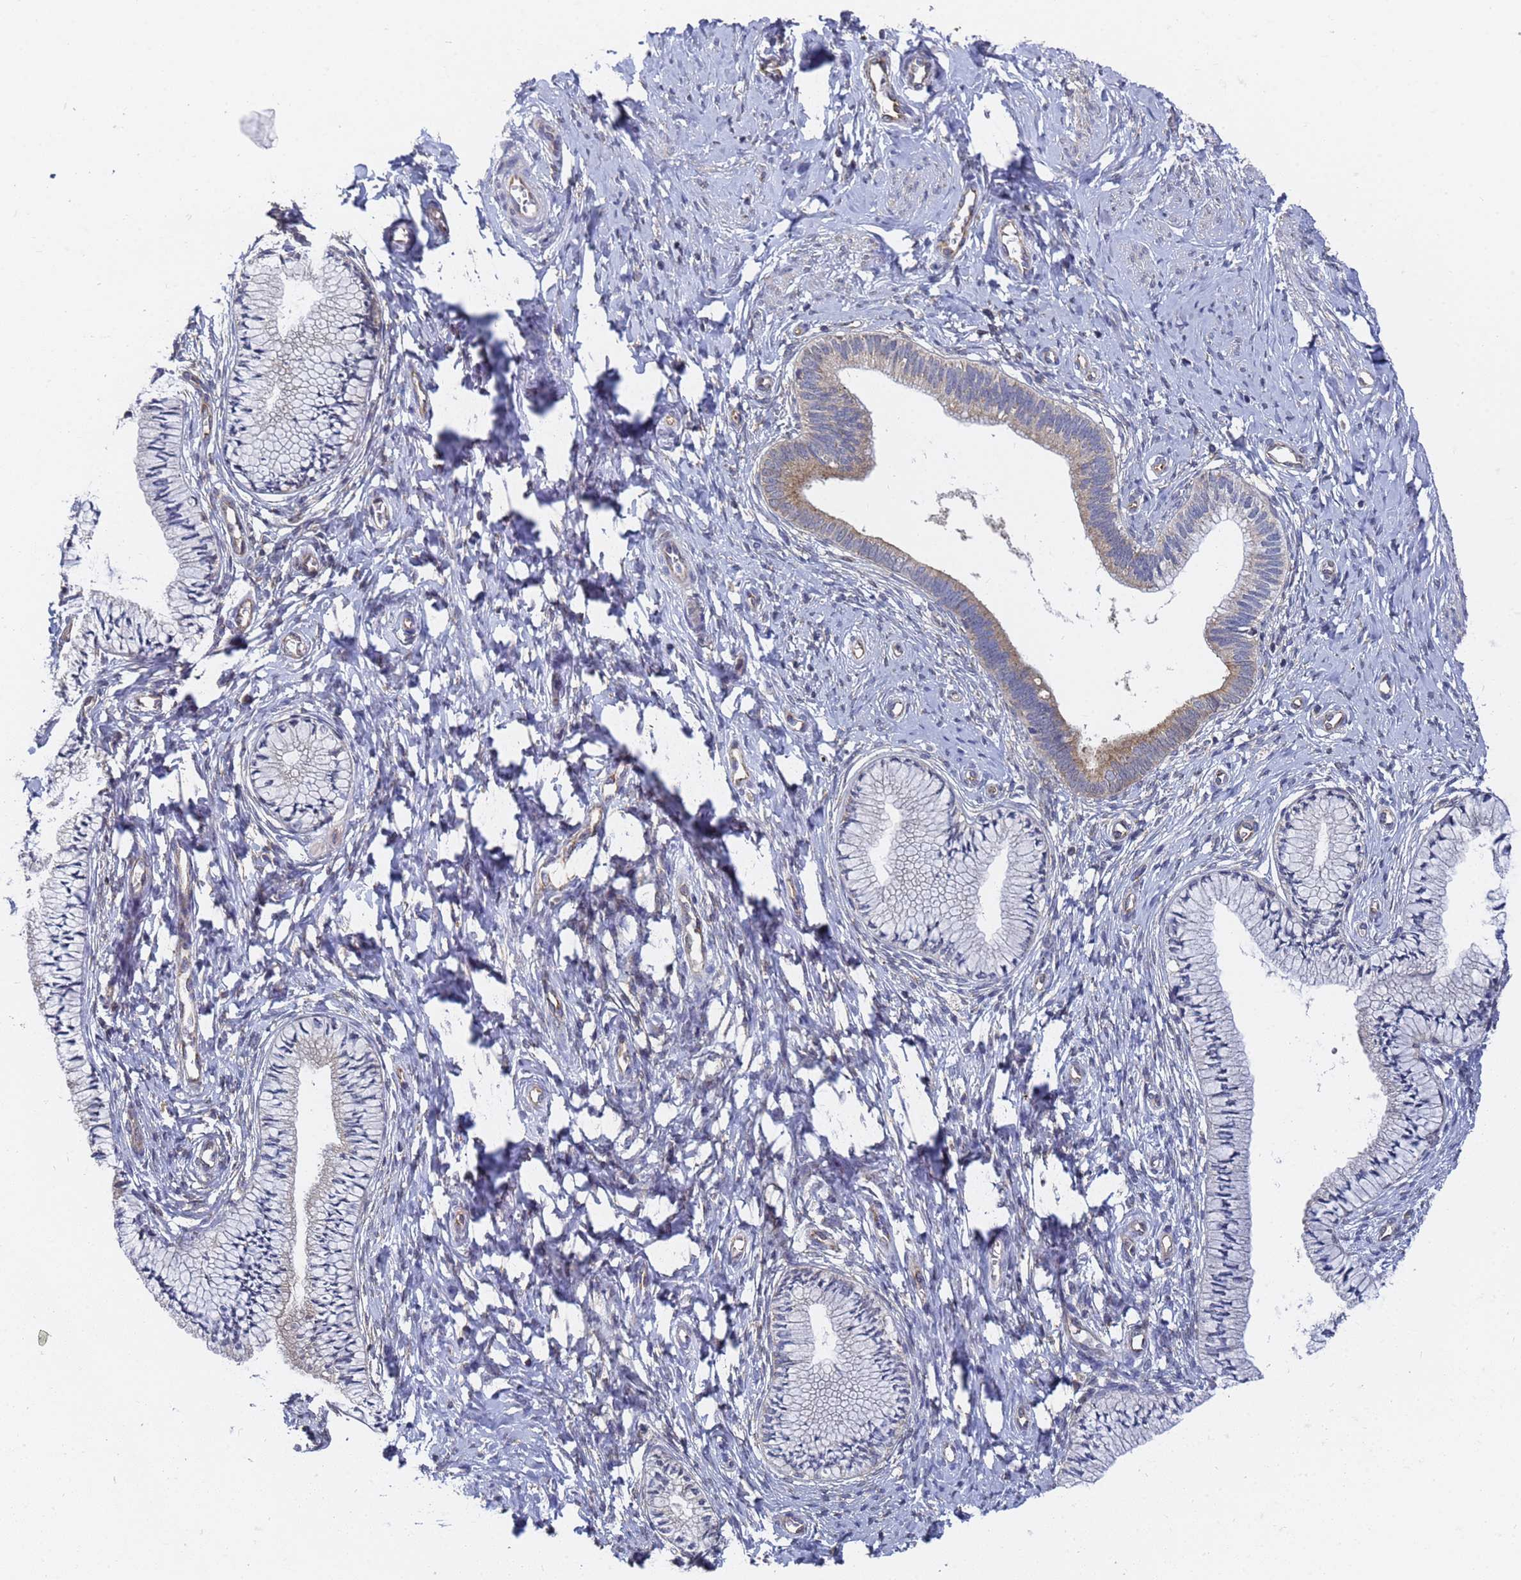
{"staining": {"intensity": "moderate", "quantity": "<25%", "location": "cytoplasmic/membranous"}, "tissue": "cervix", "cell_type": "Glandular cells", "image_type": "normal", "snomed": [{"axis": "morphology", "description": "Normal tissue, NOS"}, {"axis": "topography", "description": "Cervix"}], "caption": "Protein staining displays moderate cytoplasmic/membranous expression in approximately <25% of glandular cells in unremarkable cervix.", "gene": "ALS2CL", "patient": {"sex": "female", "age": 36}}